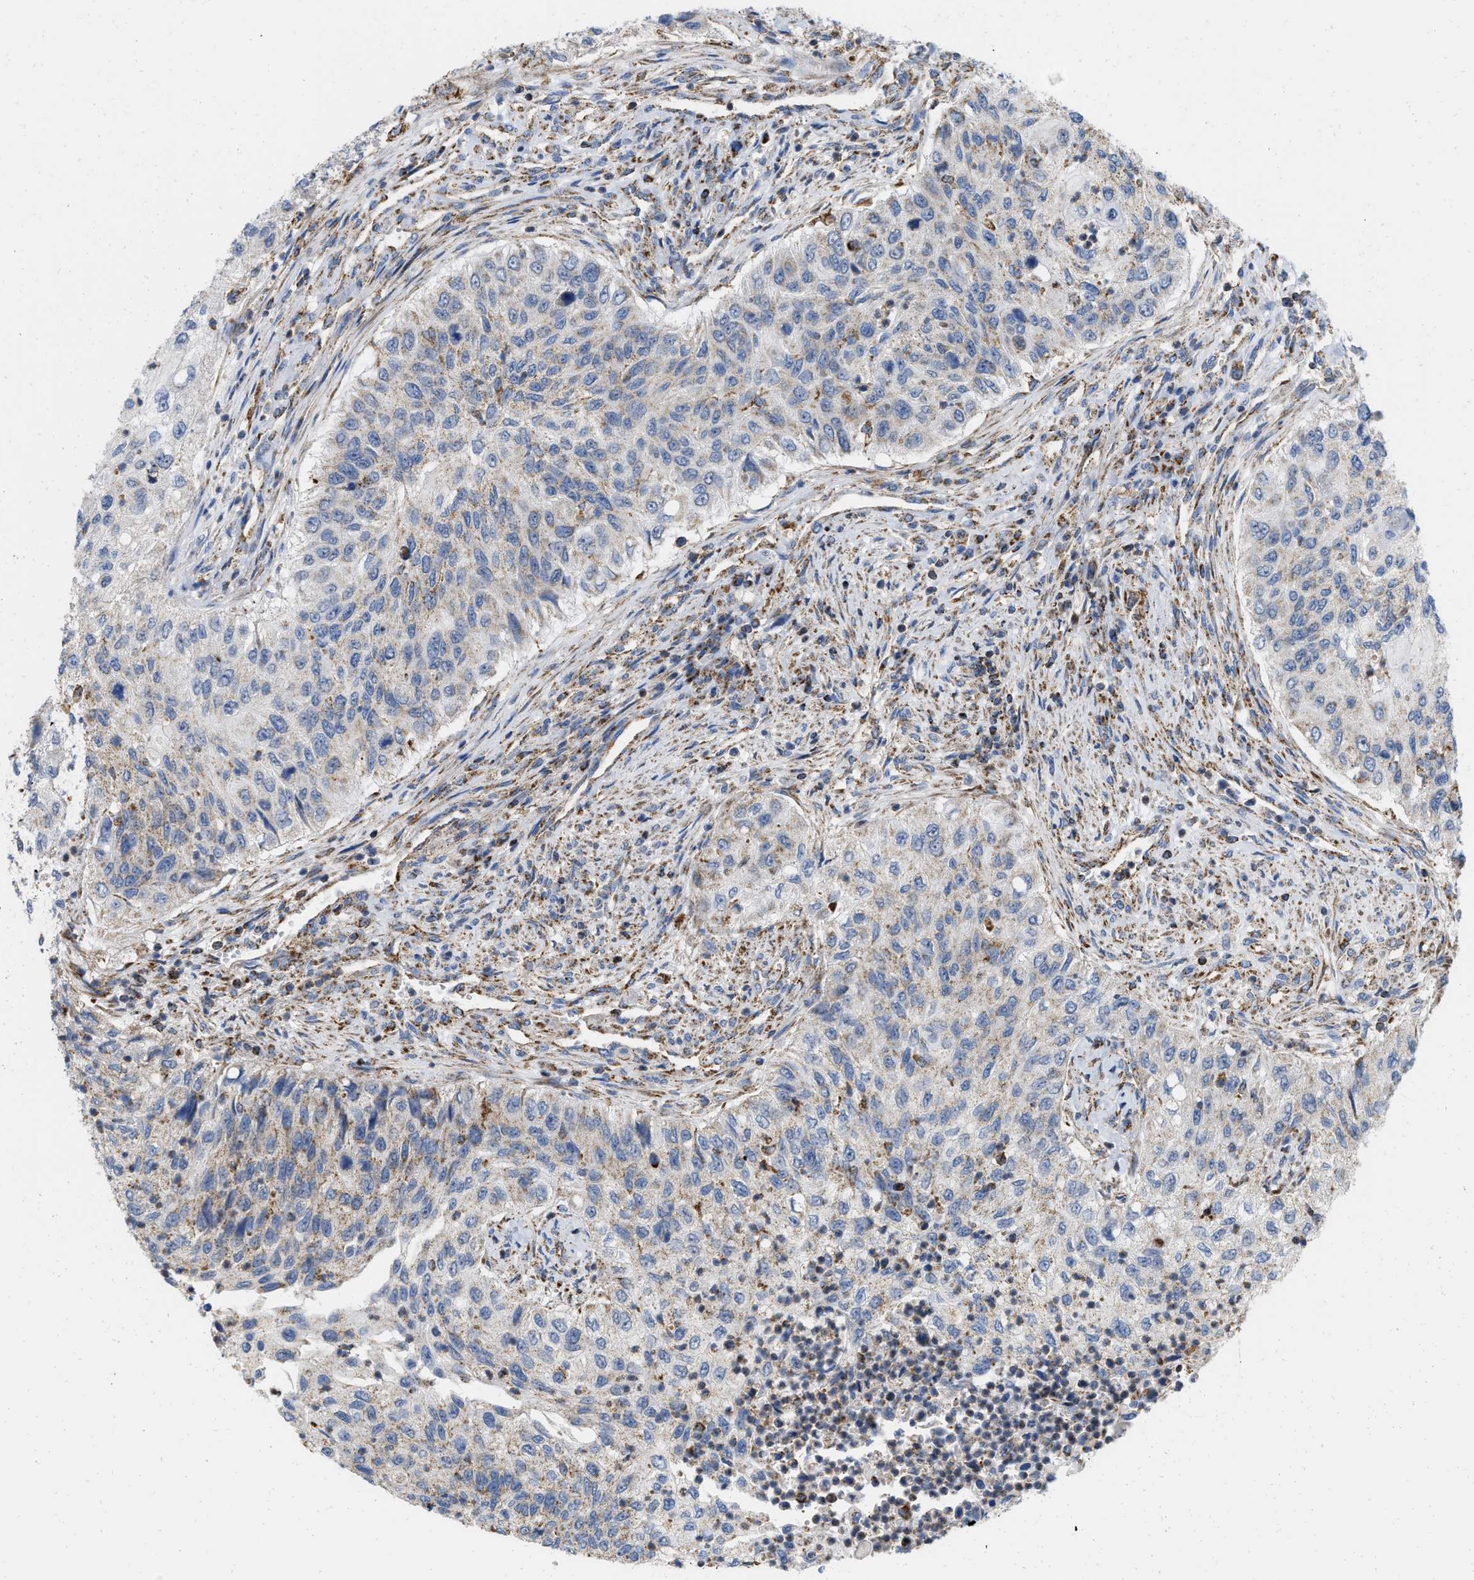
{"staining": {"intensity": "moderate", "quantity": "<25%", "location": "cytoplasmic/membranous"}, "tissue": "urothelial cancer", "cell_type": "Tumor cells", "image_type": "cancer", "snomed": [{"axis": "morphology", "description": "Urothelial carcinoma, High grade"}, {"axis": "topography", "description": "Urinary bladder"}], "caption": "IHC staining of urothelial cancer, which exhibits low levels of moderate cytoplasmic/membranous expression in about <25% of tumor cells indicating moderate cytoplasmic/membranous protein expression. The staining was performed using DAB (brown) for protein detection and nuclei were counterstained in hematoxylin (blue).", "gene": "GRB10", "patient": {"sex": "female", "age": 60}}